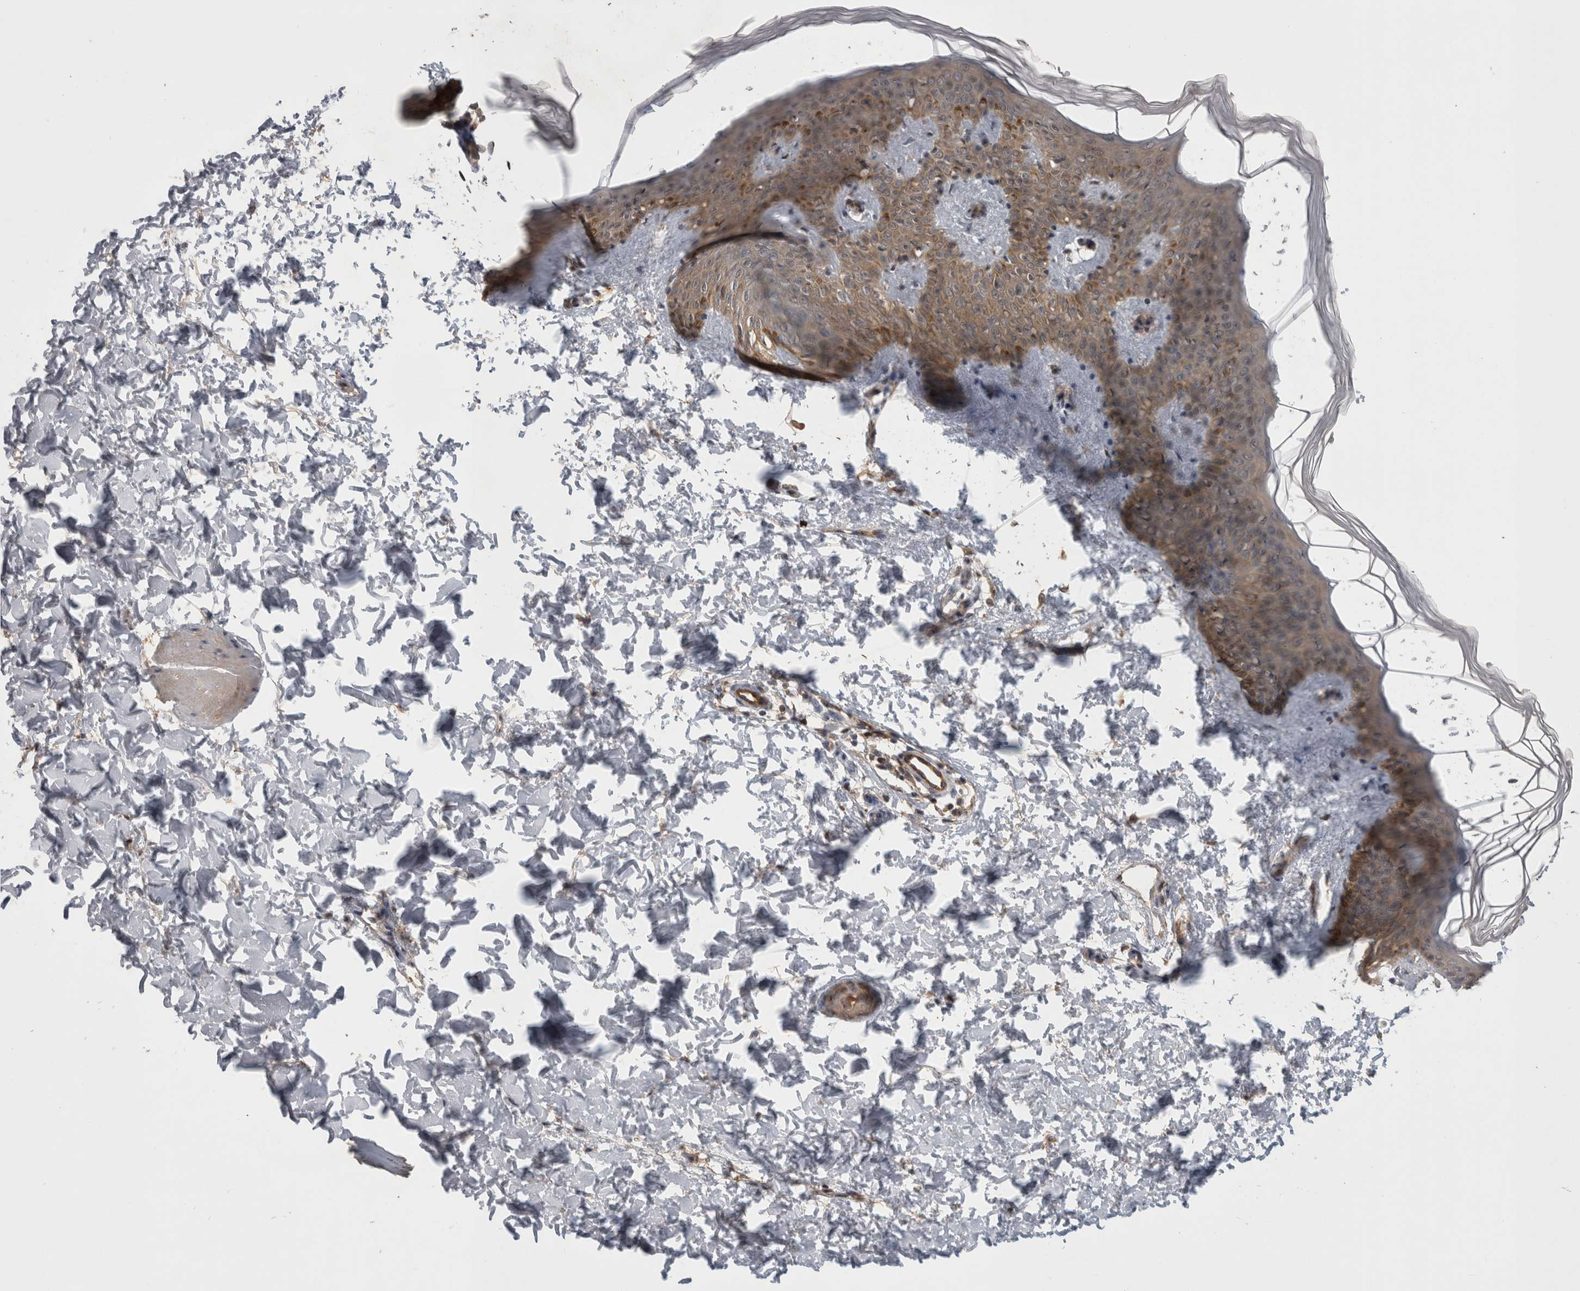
{"staining": {"intensity": "moderate", "quantity": ">75%", "location": "cytoplasmic/membranous"}, "tissue": "skin", "cell_type": "Keratinocytes", "image_type": "normal", "snomed": [{"axis": "morphology", "description": "Normal tissue, NOS"}, {"axis": "morphology", "description": "Neoplasm, benign, NOS"}, {"axis": "topography", "description": "Skin"}, {"axis": "topography", "description": "Soft tissue"}], "caption": "IHC of unremarkable skin shows medium levels of moderate cytoplasmic/membranous expression in about >75% of keratinocytes. (DAB (3,3'-diaminobenzidine) = brown stain, brightfield microscopy at high magnification).", "gene": "TRMT61B", "patient": {"sex": "male", "age": 26}}